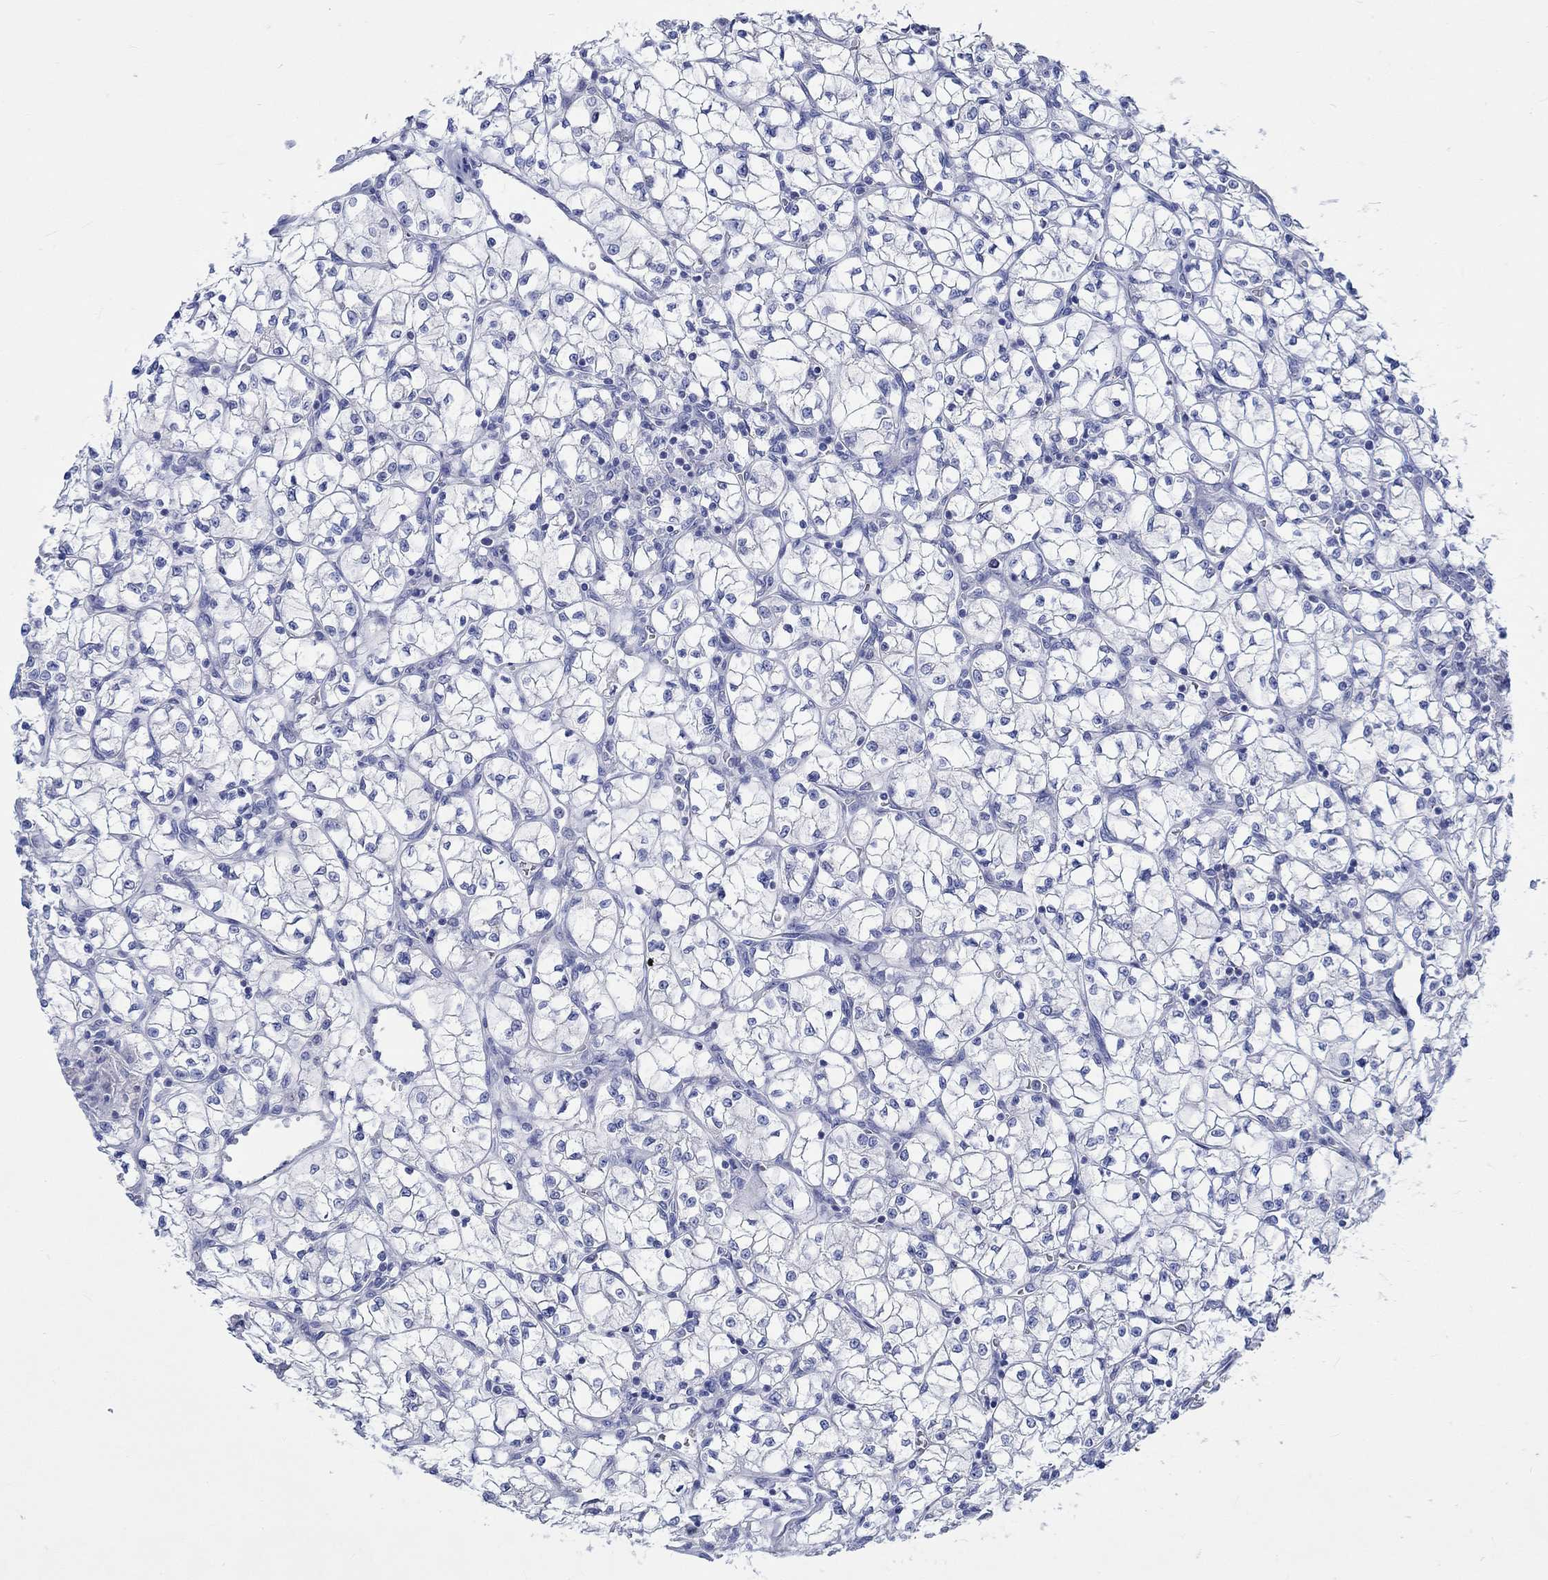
{"staining": {"intensity": "negative", "quantity": "none", "location": "none"}, "tissue": "renal cancer", "cell_type": "Tumor cells", "image_type": "cancer", "snomed": [{"axis": "morphology", "description": "Adenocarcinoma, NOS"}, {"axis": "topography", "description": "Kidney"}], "caption": "Renal cancer was stained to show a protein in brown. There is no significant staining in tumor cells. (IHC, brightfield microscopy, high magnification).", "gene": "CPLX2", "patient": {"sex": "female", "age": 64}}